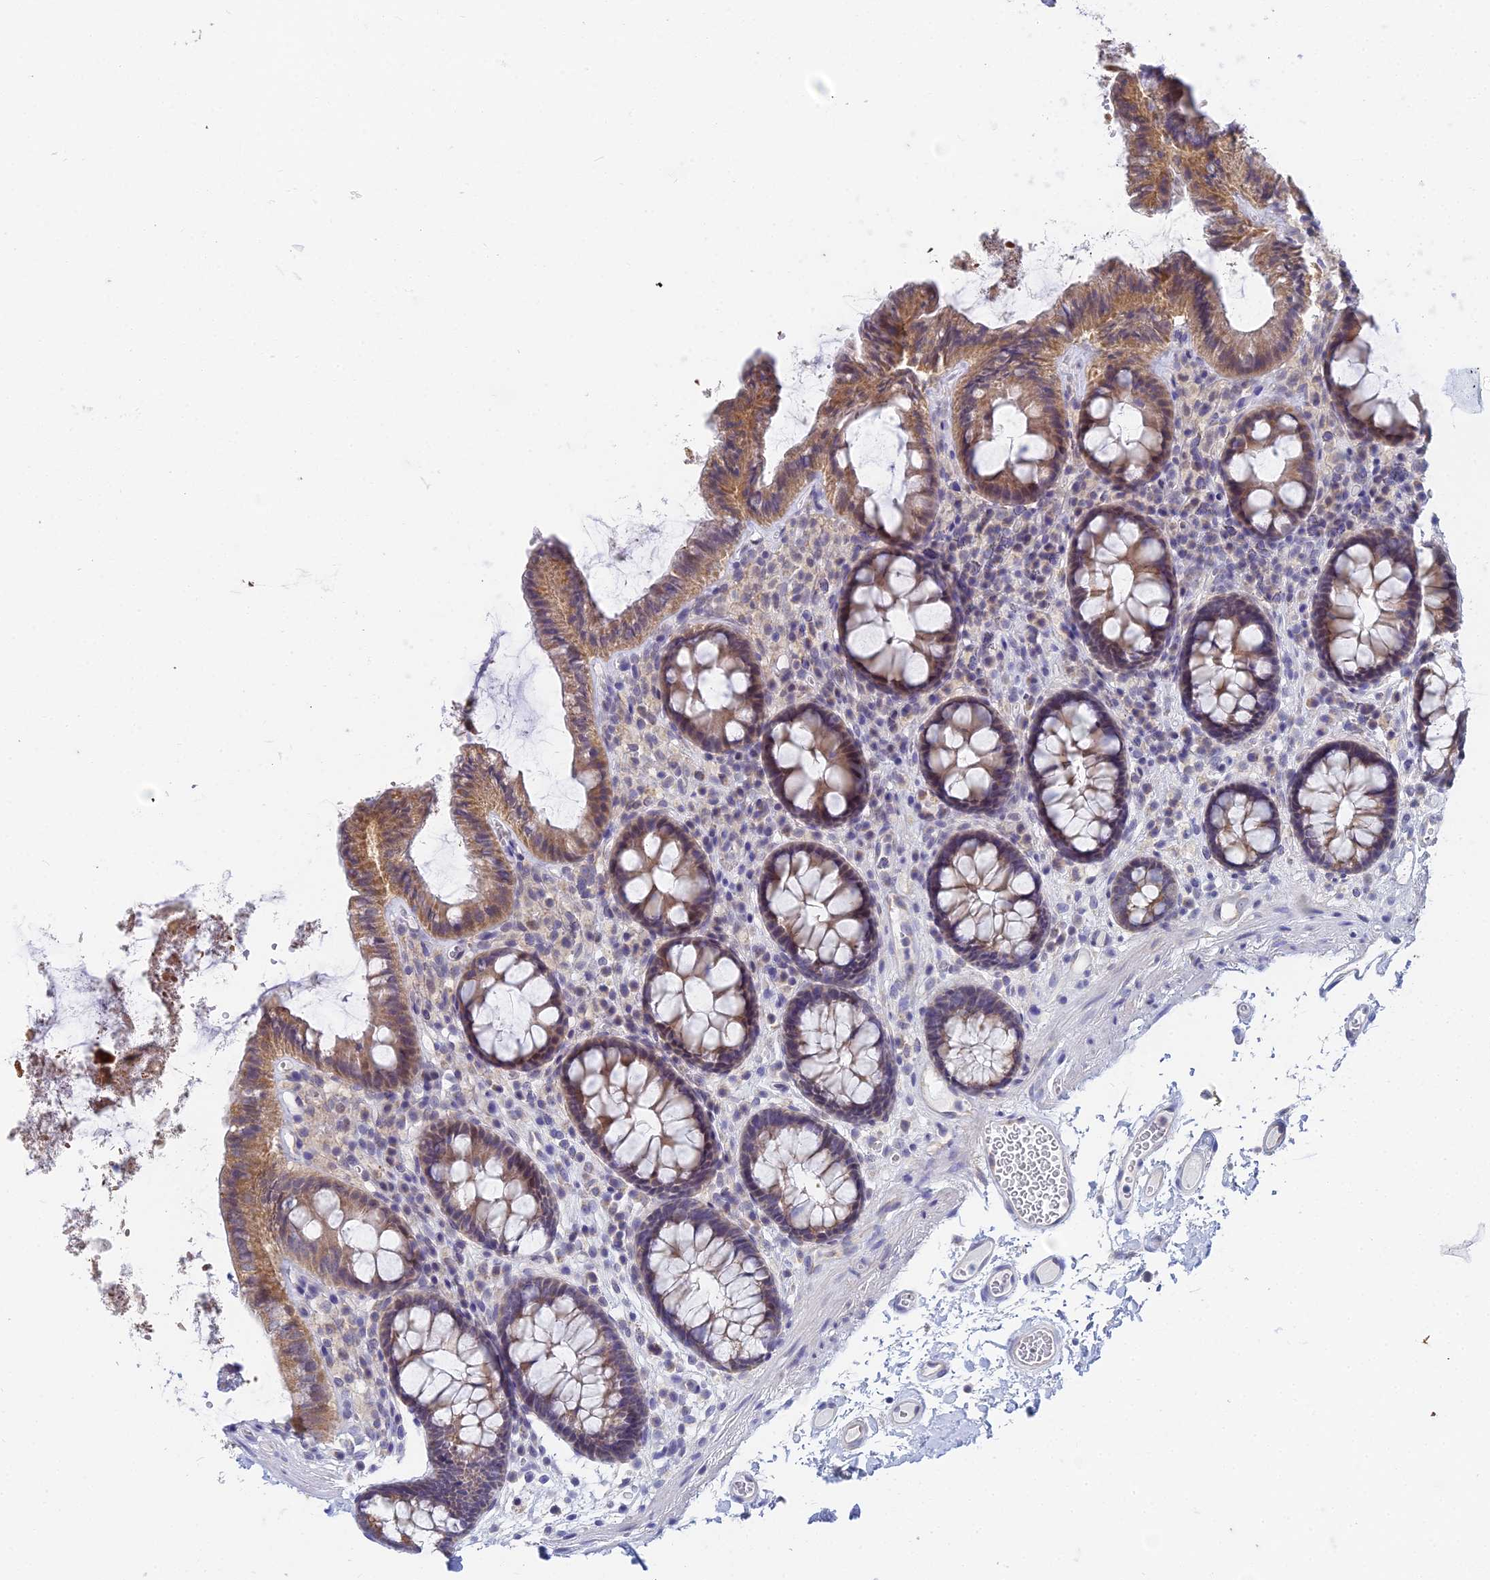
{"staining": {"intensity": "negative", "quantity": "none", "location": "none"}, "tissue": "colon", "cell_type": "Endothelial cells", "image_type": "normal", "snomed": [{"axis": "morphology", "description": "Normal tissue, NOS"}, {"axis": "topography", "description": "Colon"}], "caption": "Immunohistochemistry (IHC) image of benign colon: human colon stained with DAB exhibits no significant protein staining in endothelial cells. (DAB (3,3'-diaminobenzidine) immunohistochemistry visualized using brightfield microscopy, high magnification).", "gene": "EEF2KMT", "patient": {"sex": "male", "age": 84}}